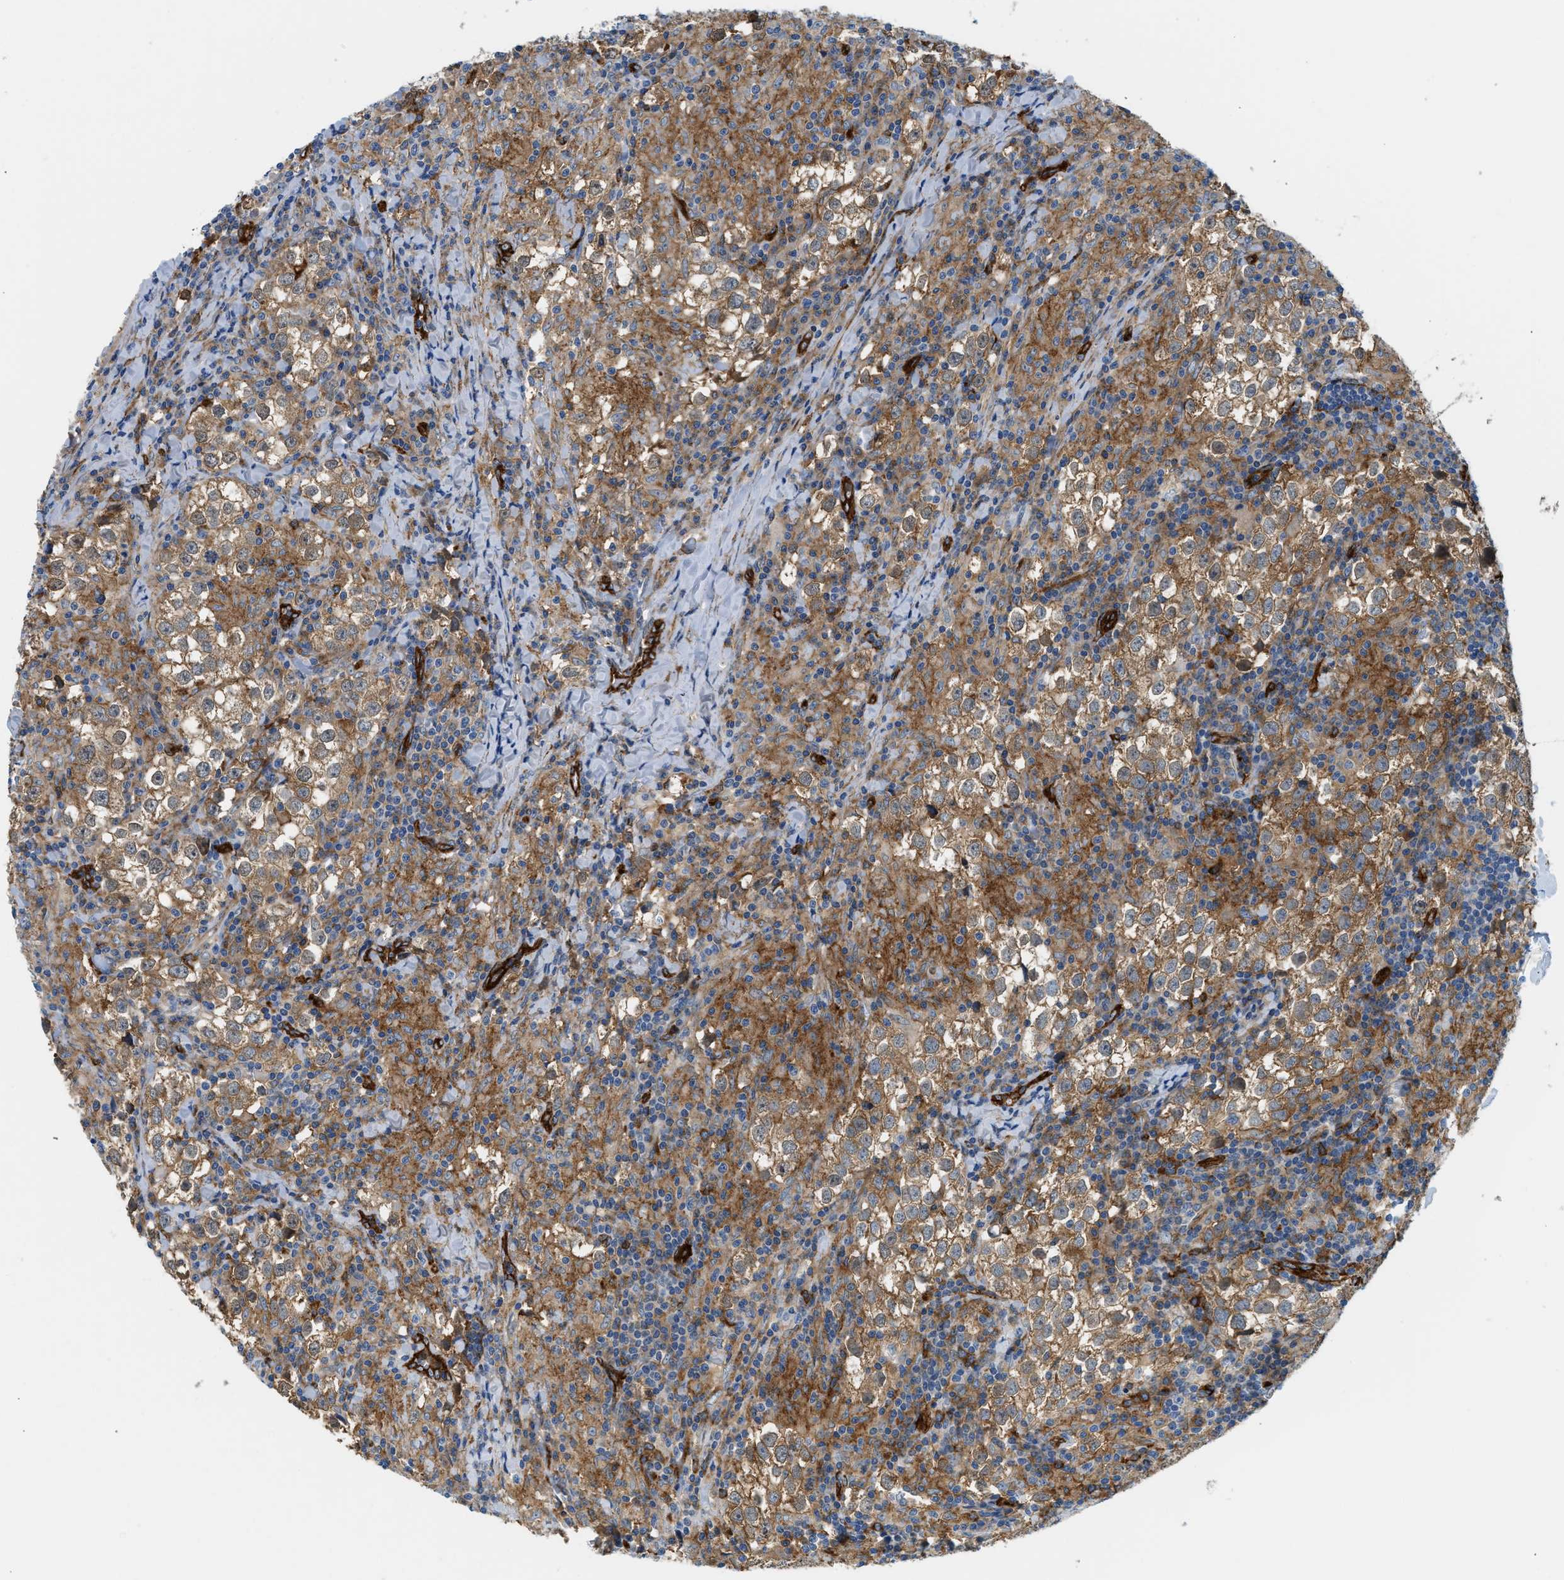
{"staining": {"intensity": "moderate", "quantity": ">75%", "location": "cytoplasmic/membranous"}, "tissue": "testis cancer", "cell_type": "Tumor cells", "image_type": "cancer", "snomed": [{"axis": "morphology", "description": "Seminoma, NOS"}, {"axis": "morphology", "description": "Carcinoma, Embryonal, NOS"}, {"axis": "topography", "description": "Testis"}], "caption": "Human testis cancer (embryonal carcinoma) stained with a protein marker shows moderate staining in tumor cells.", "gene": "HIP1", "patient": {"sex": "male", "age": 36}}